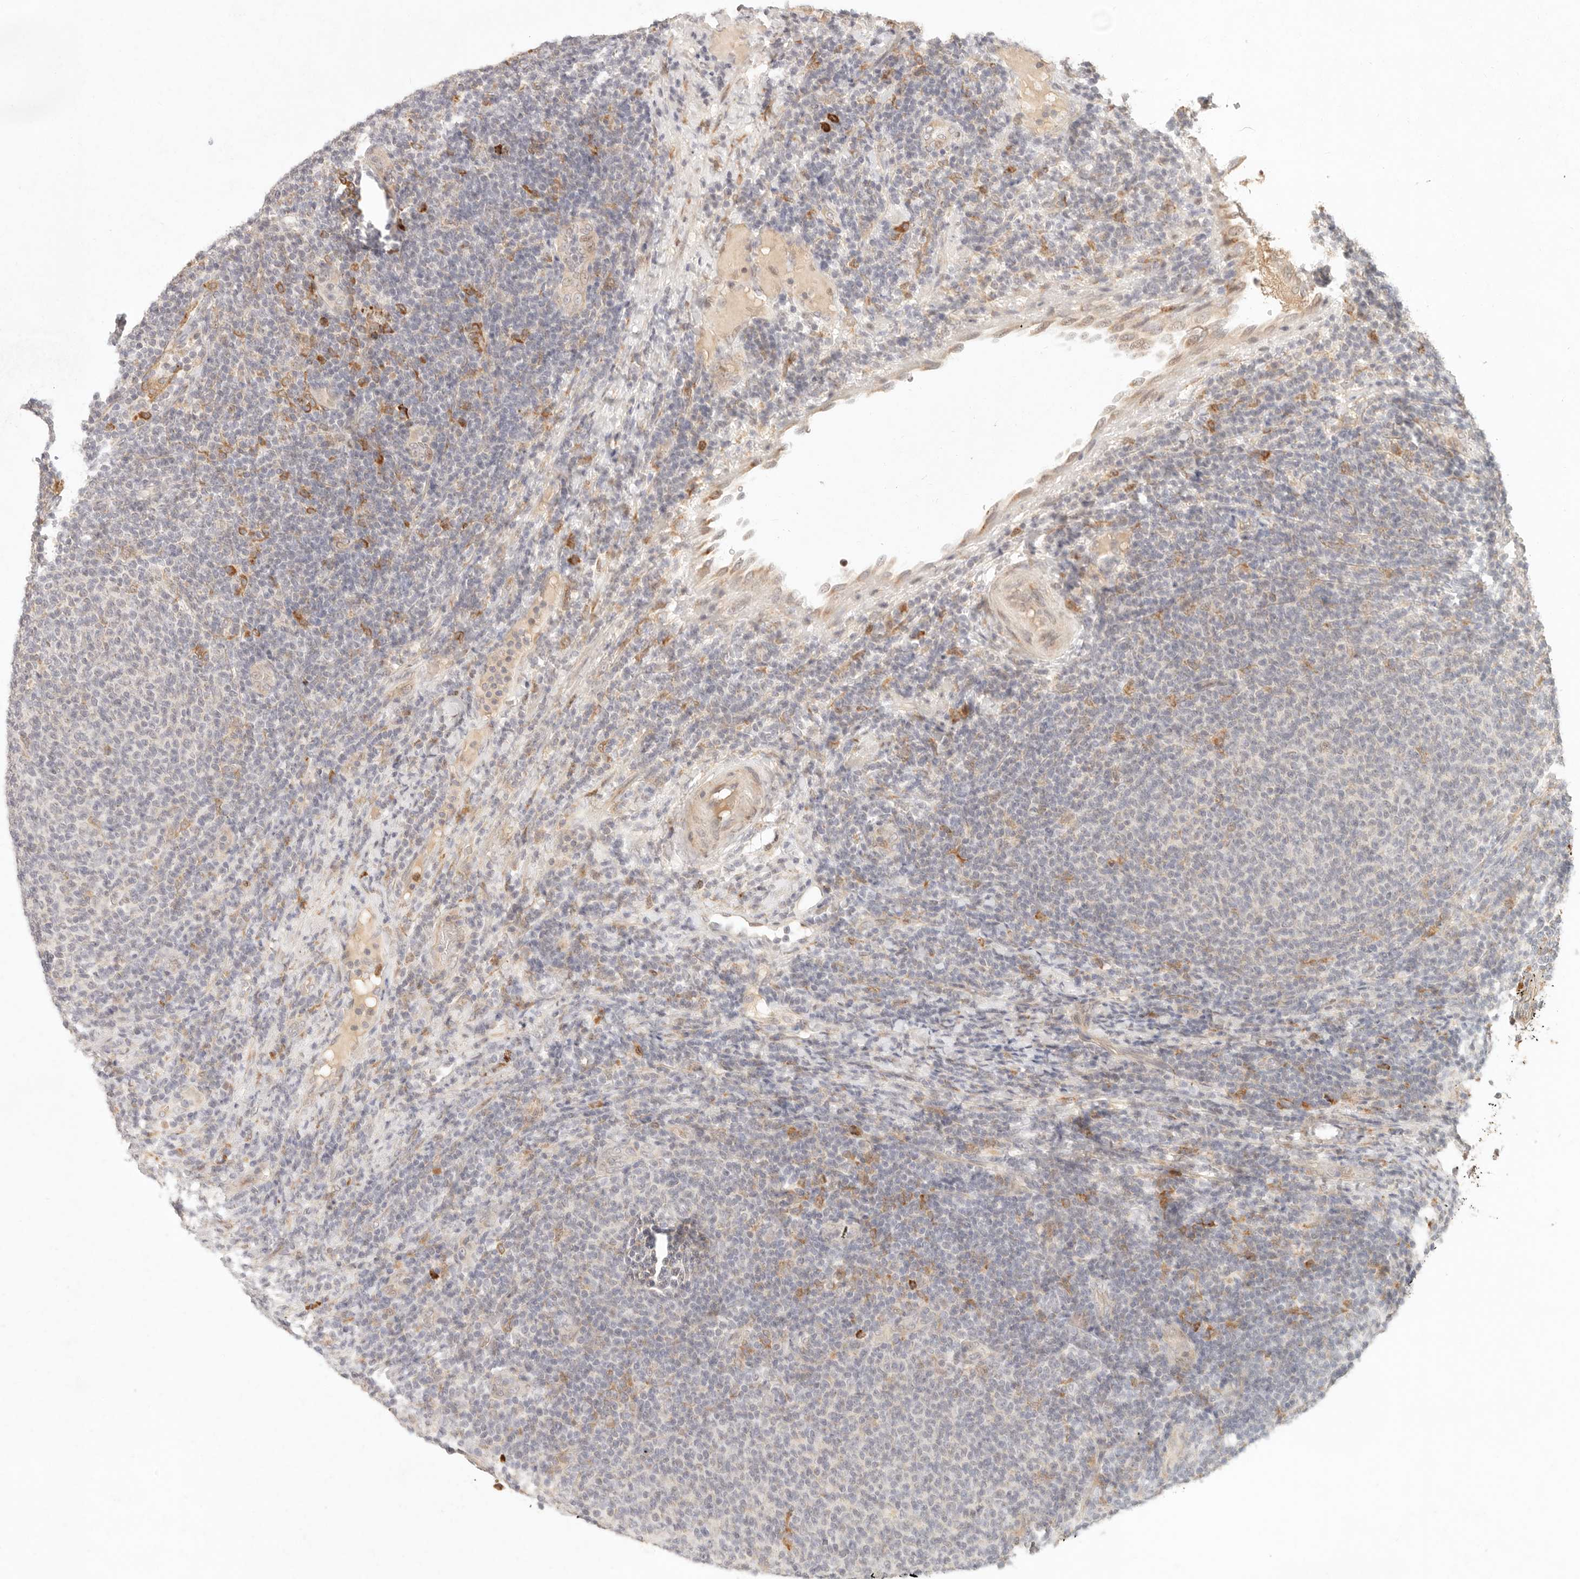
{"staining": {"intensity": "negative", "quantity": "none", "location": "none"}, "tissue": "lymphoma", "cell_type": "Tumor cells", "image_type": "cancer", "snomed": [{"axis": "morphology", "description": "Malignant lymphoma, non-Hodgkin's type, Low grade"}, {"axis": "topography", "description": "Lymph node"}], "caption": "Tumor cells are negative for protein expression in human low-grade malignant lymphoma, non-Hodgkin's type.", "gene": "C1orf127", "patient": {"sex": "male", "age": 66}}